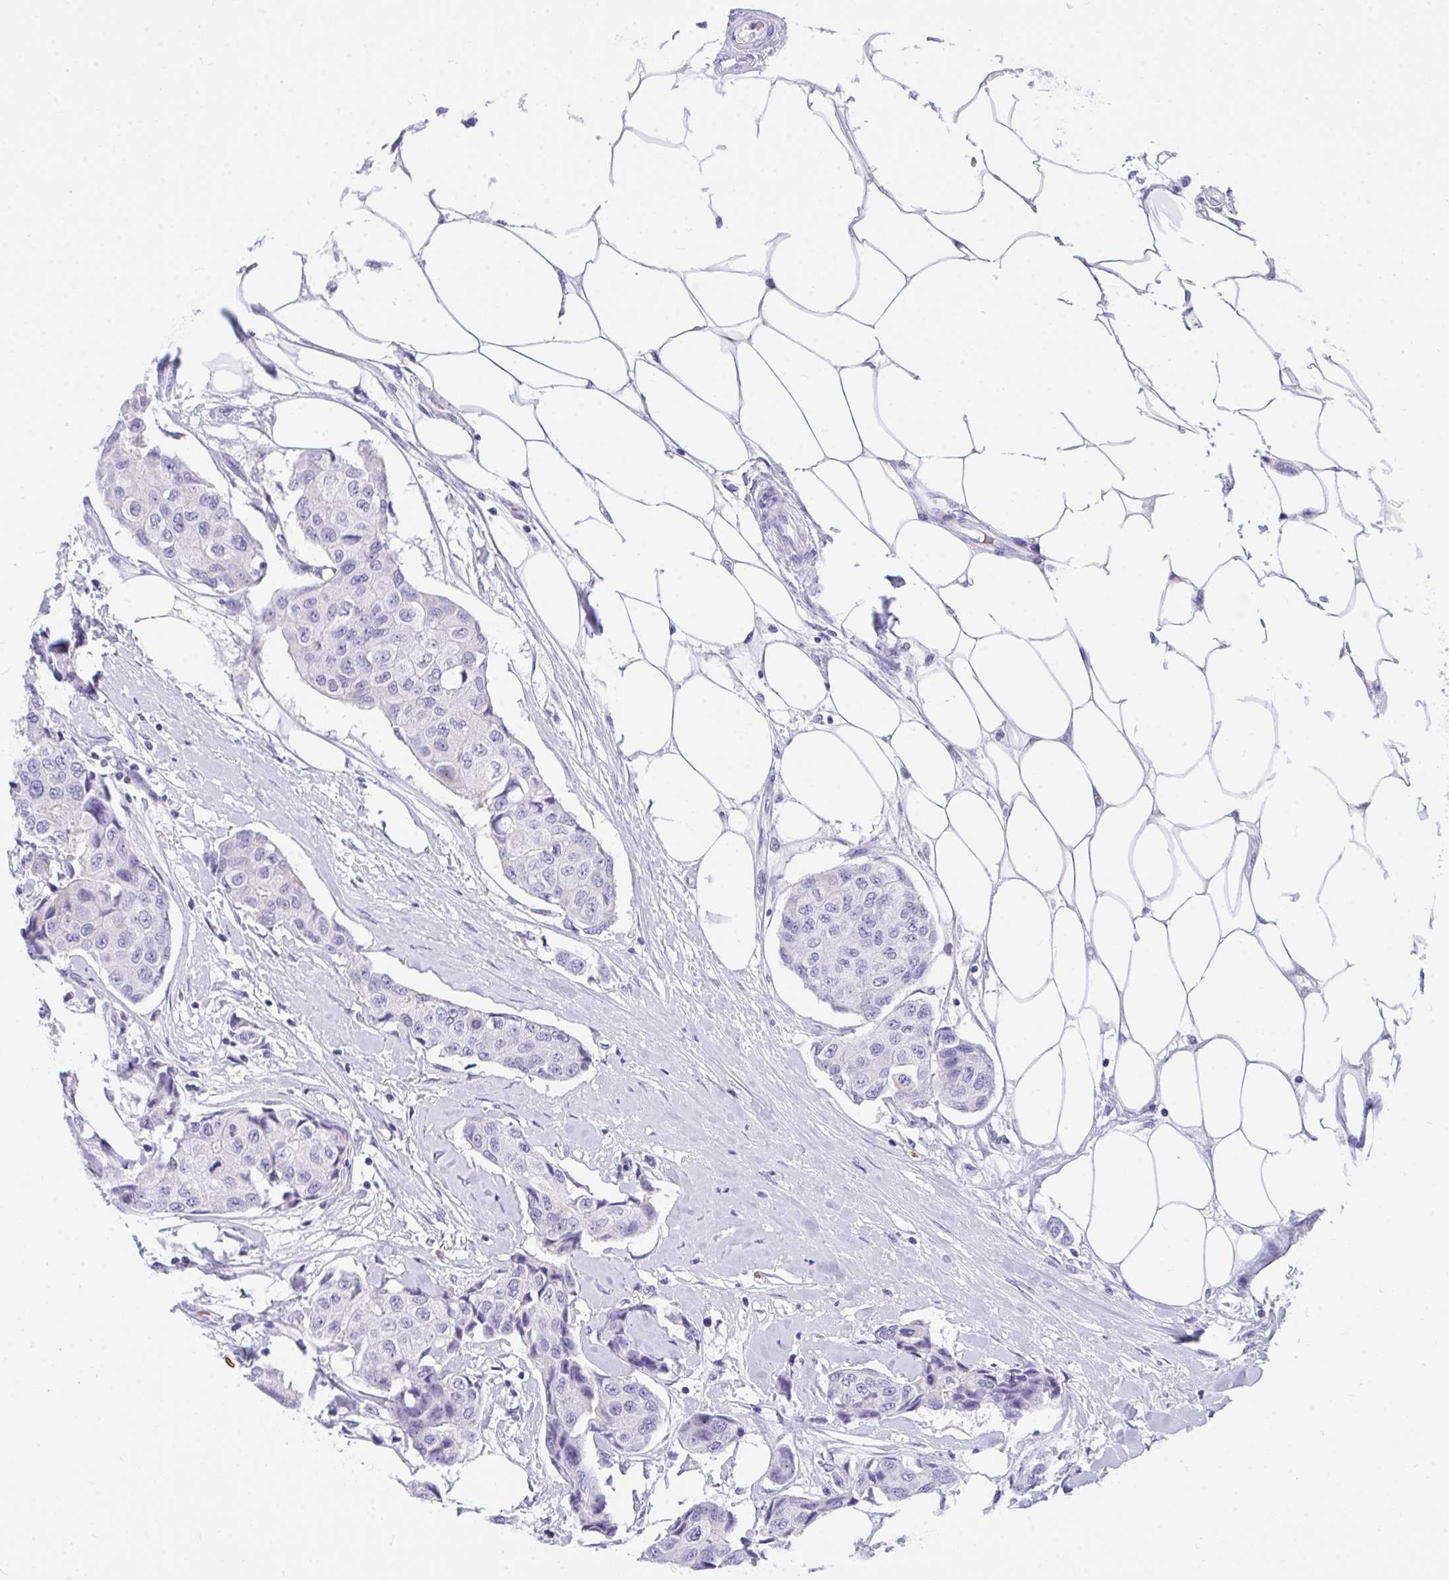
{"staining": {"intensity": "negative", "quantity": "none", "location": "none"}, "tissue": "breast cancer", "cell_type": "Tumor cells", "image_type": "cancer", "snomed": [{"axis": "morphology", "description": "Duct carcinoma"}, {"axis": "topography", "description": "Breast"}, {"axis": "topography", "description": "Lymph node"}], "caption": "High magnification brightfield microscopy of breast cancer stained with DAB (3,3'-diaminobenzidine) (brown) and counterstained with hematoxylin (blue): tumor cells show no significant staining. The staining was performed using DAB (3,3'-diaminobenzidine) to visualize the protein expression in brown, while the nuclei were stained in blue with hematoxylin (Magnification: 20x).", "gene": "ANK1", "patient": {"sex": "female", "age": 80}}